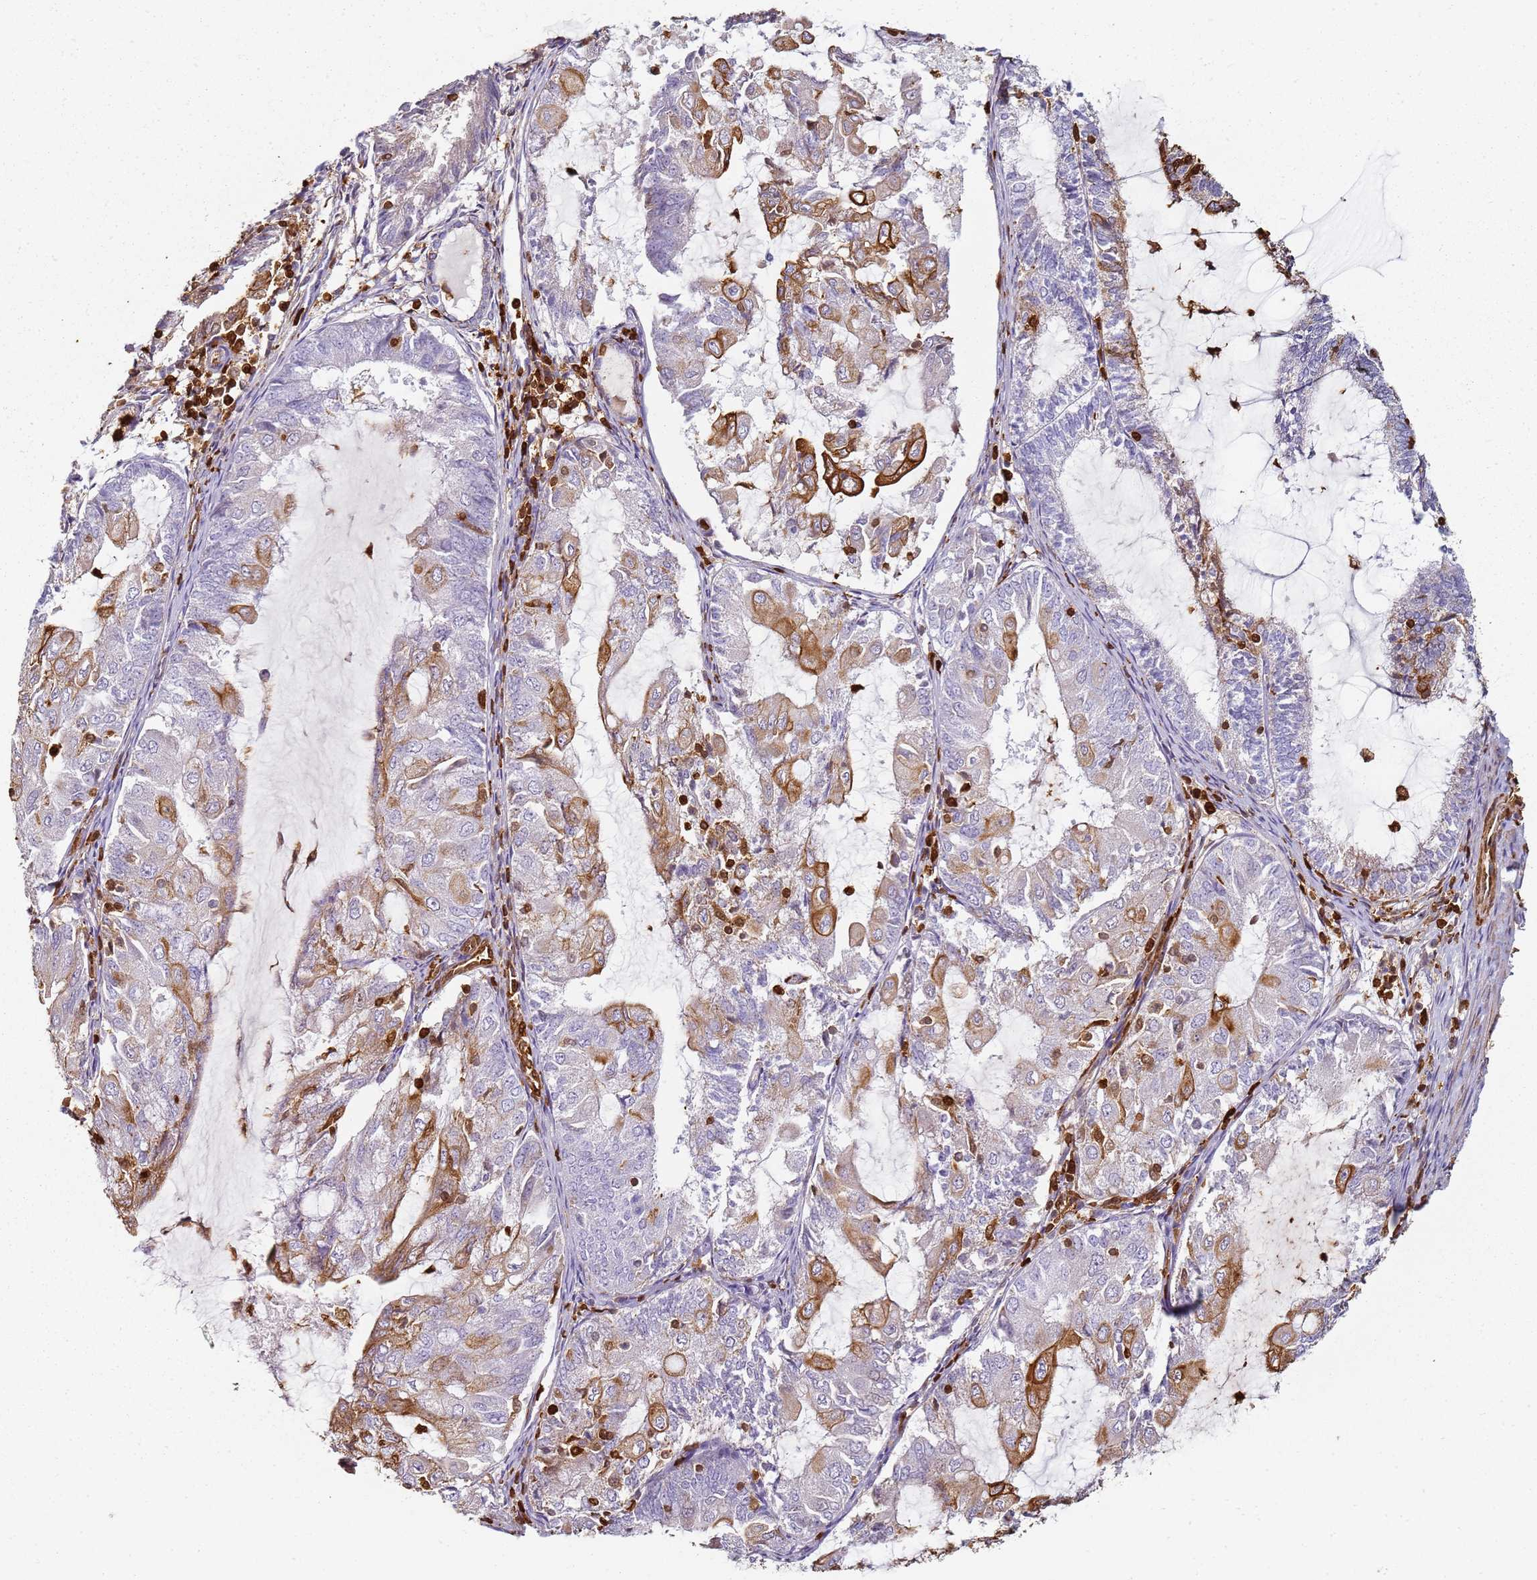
{"staining": {"intensity": "moderate", "quantity": "25%-75%", "location": "cytoplasmic/membranous"}, "tissue": "endometrial cancer", "cell_type": "Tumor cells", "image_type": "cancer", "snomed": [{"axis": "morphology", "description": "Adenocarcinoma, NOS"}, {"axis": "topography", "description": "Endometrium"}], "caption": "Protein analysis of adenocarcinoma (endometrial) tissue exhibits moderate cytoplasmic/membranous positivity in about 25%-75% of tumor cells.", "gene": "S100A4", "patient": {"sex": "female", "age": 81}}